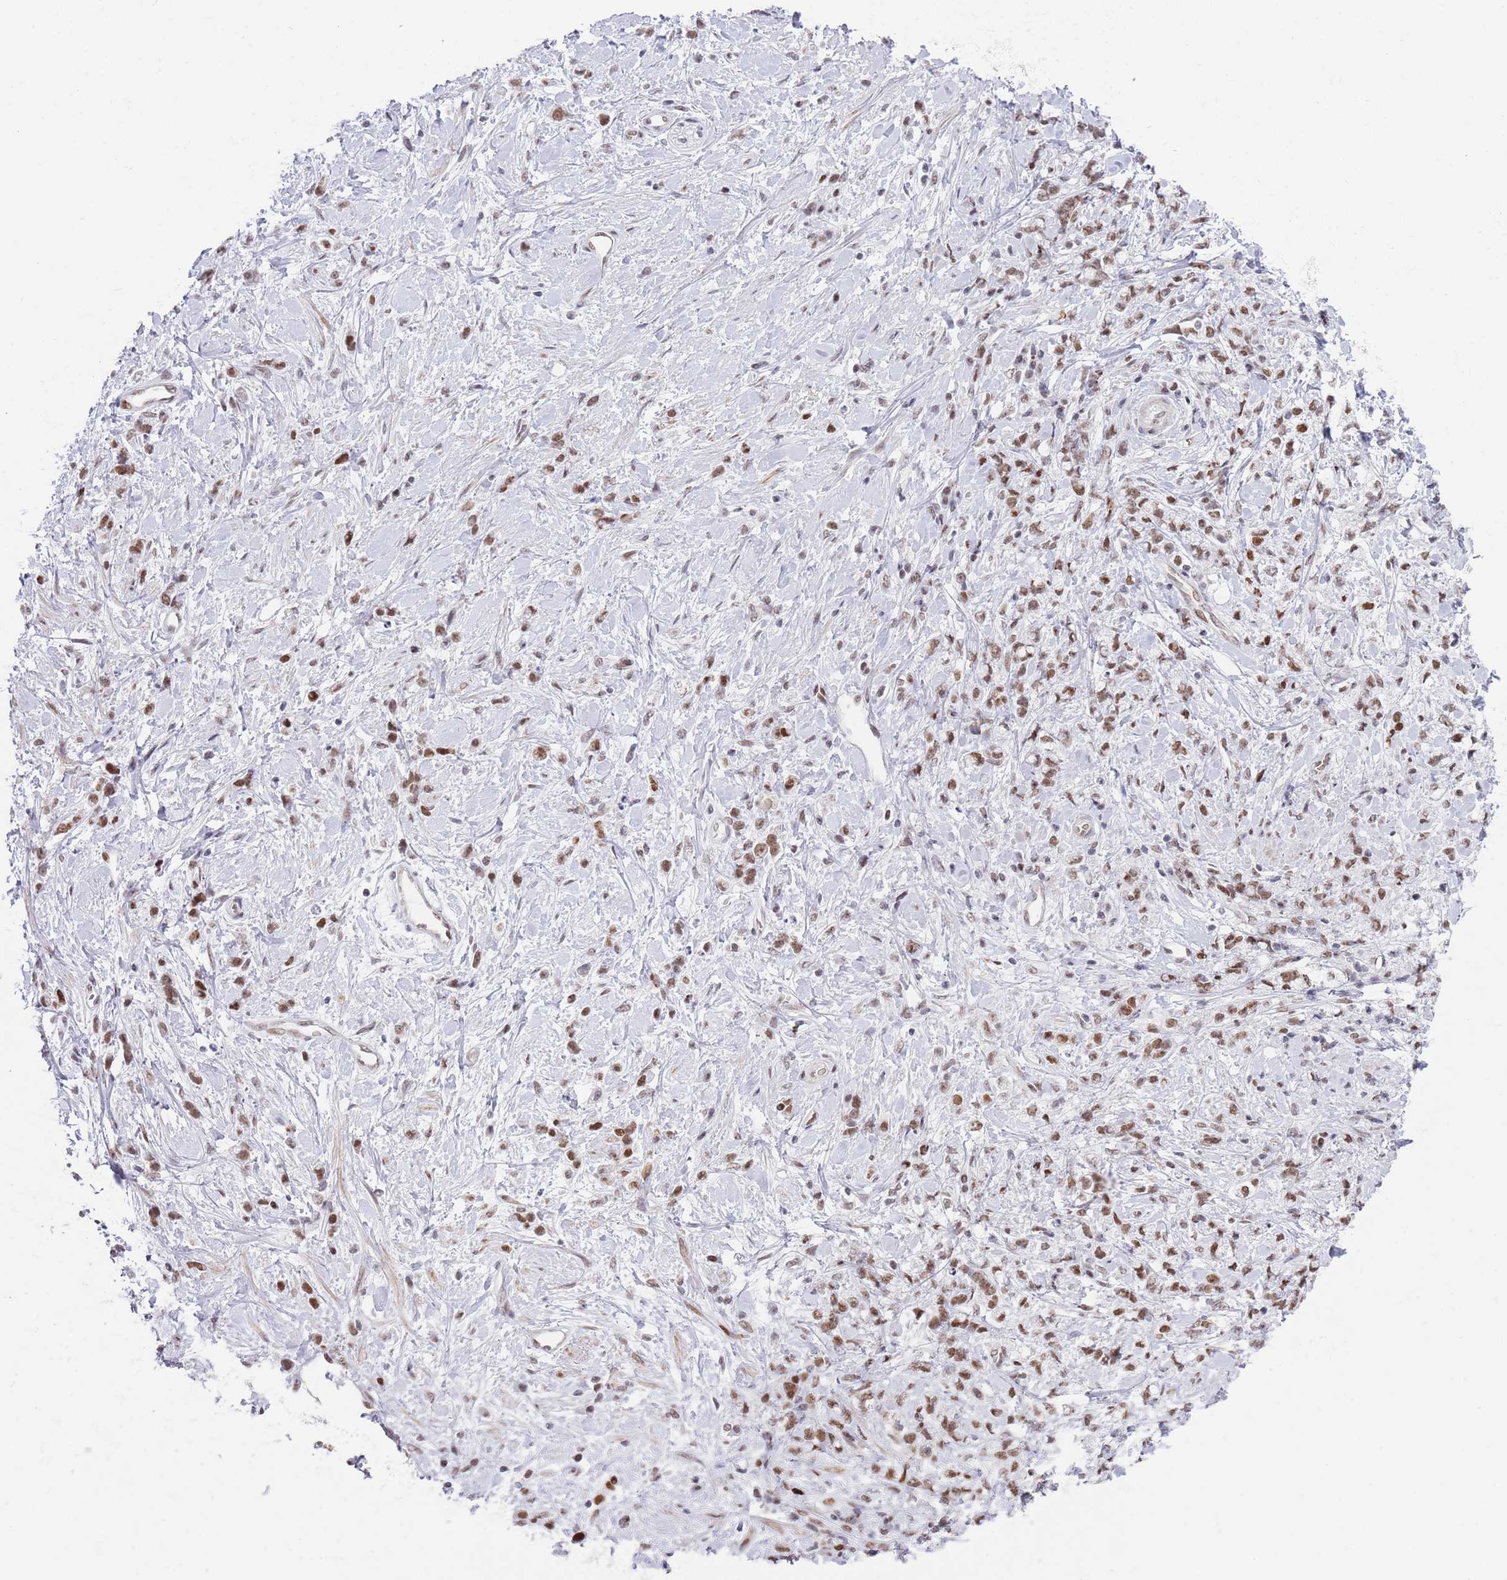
{"staining": {"intensity": "moderate", "quantity": ">75%", "location": "nuclear"}, "tissue": "stomach cancer", "cell_type": "Tumor cells", "image_type": "cancer", "snomed": [{"axis": "morphology", "description": "Adenocarcinoma, NOS"}, {"axis": "topography", "description": "Stomach"}], "caption": "Protein expression analysis of stomach cancer (adenocarcinoma) displays moderate nuclear positivity in approximately >75% of tumor cells. (Brightfield microscopy of DAB IHC at high magnification).", "gene": "ZNF382", "patient": {"sex": "female", "age": 60}}